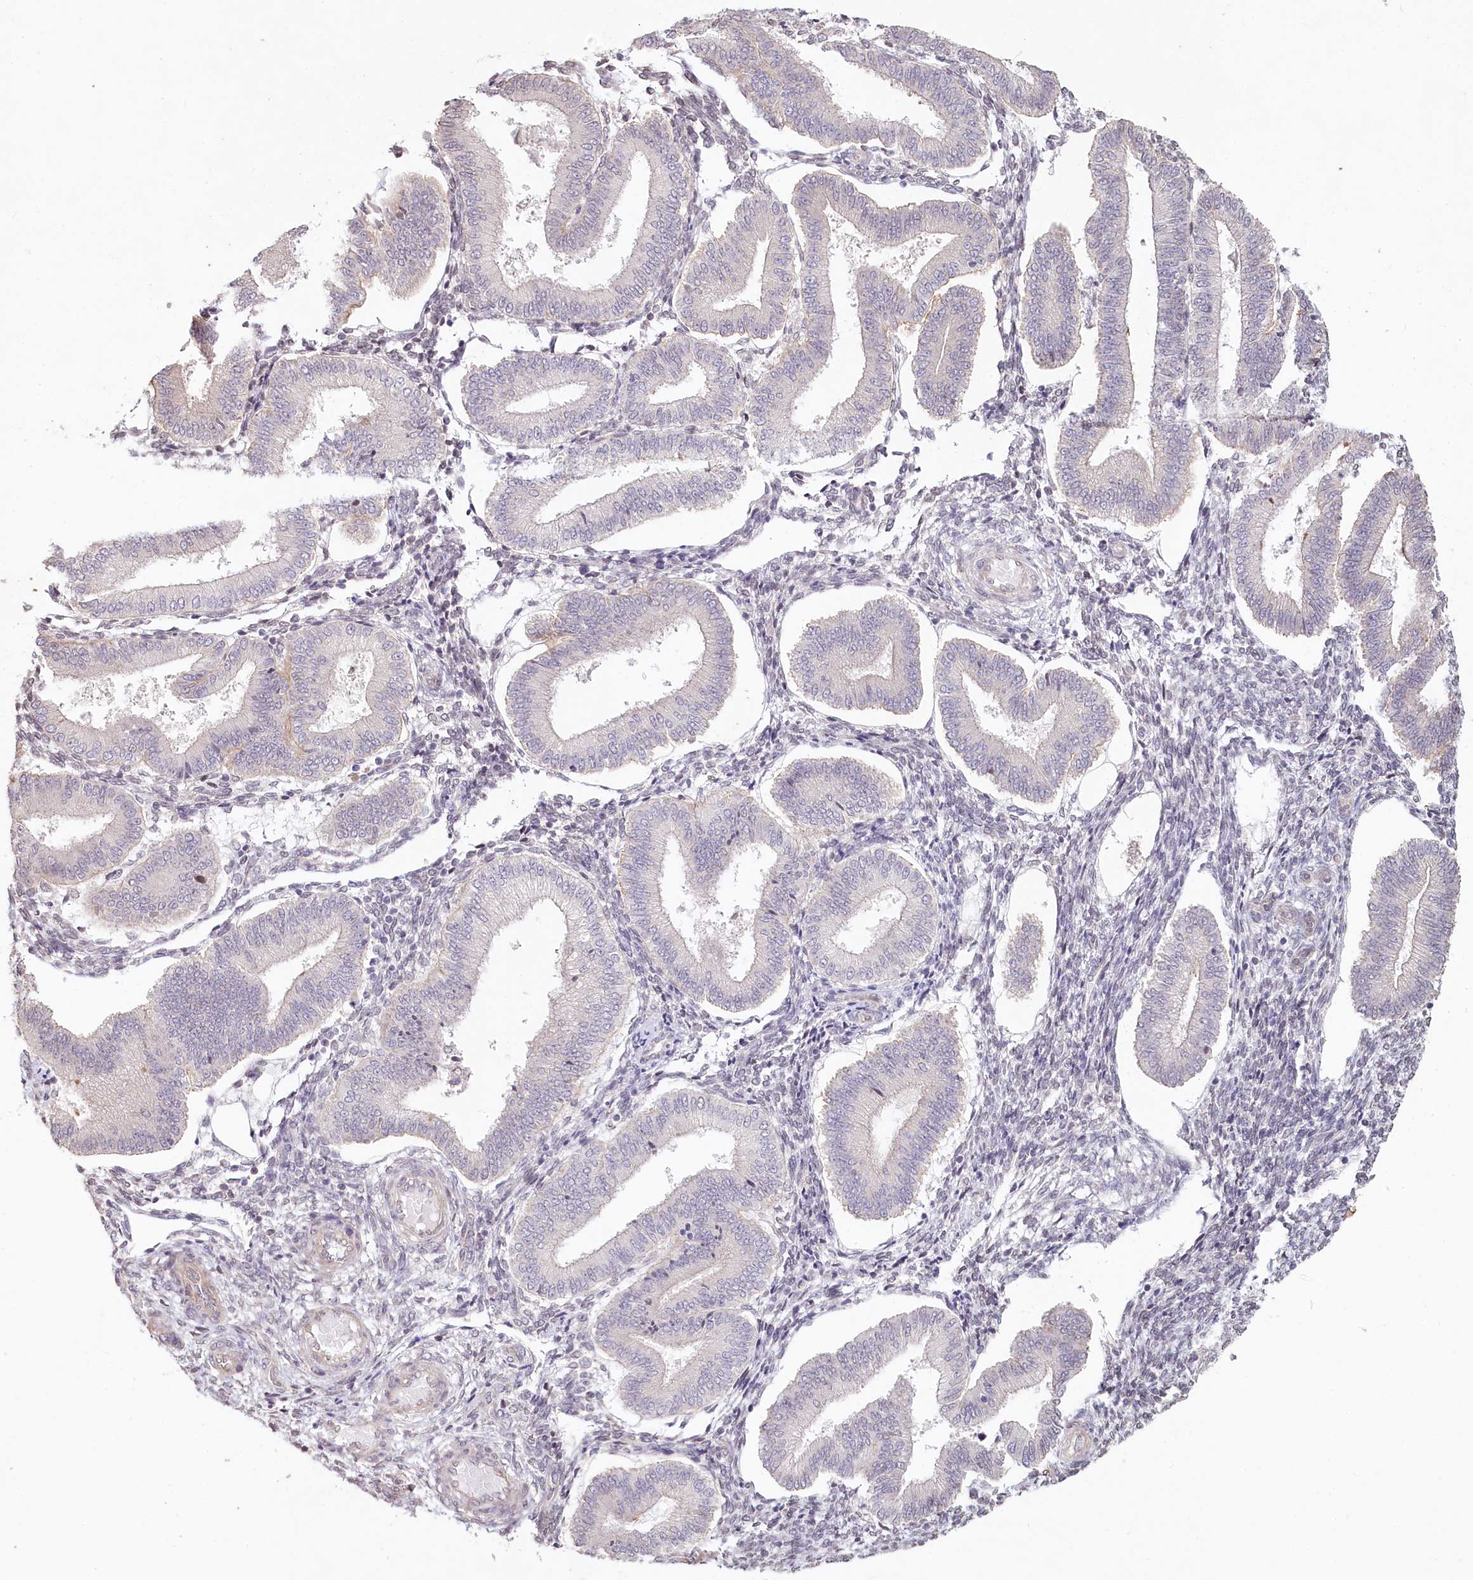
{"staining": {"intensity": "negative", "quantity": "none", "location": "none"}, "tissue": "endometrium", "cell_type": "Cells in endometrial stroma", "image_type": "normal", "snomed": [{"axis": "morphology", "description": "Normal tissue, NOS"}, {"axis": "topography", "description": "Endometrium"}], "caption": "IHC histopathology image of benign endometrium: endometrium stained with DAB (3,3'-diaminobenzidine) demonstrates no significant protein staining in cells in endometrial stroma.", "gene": "TCHP", "patient": {"sex": "female", "age": 39}}